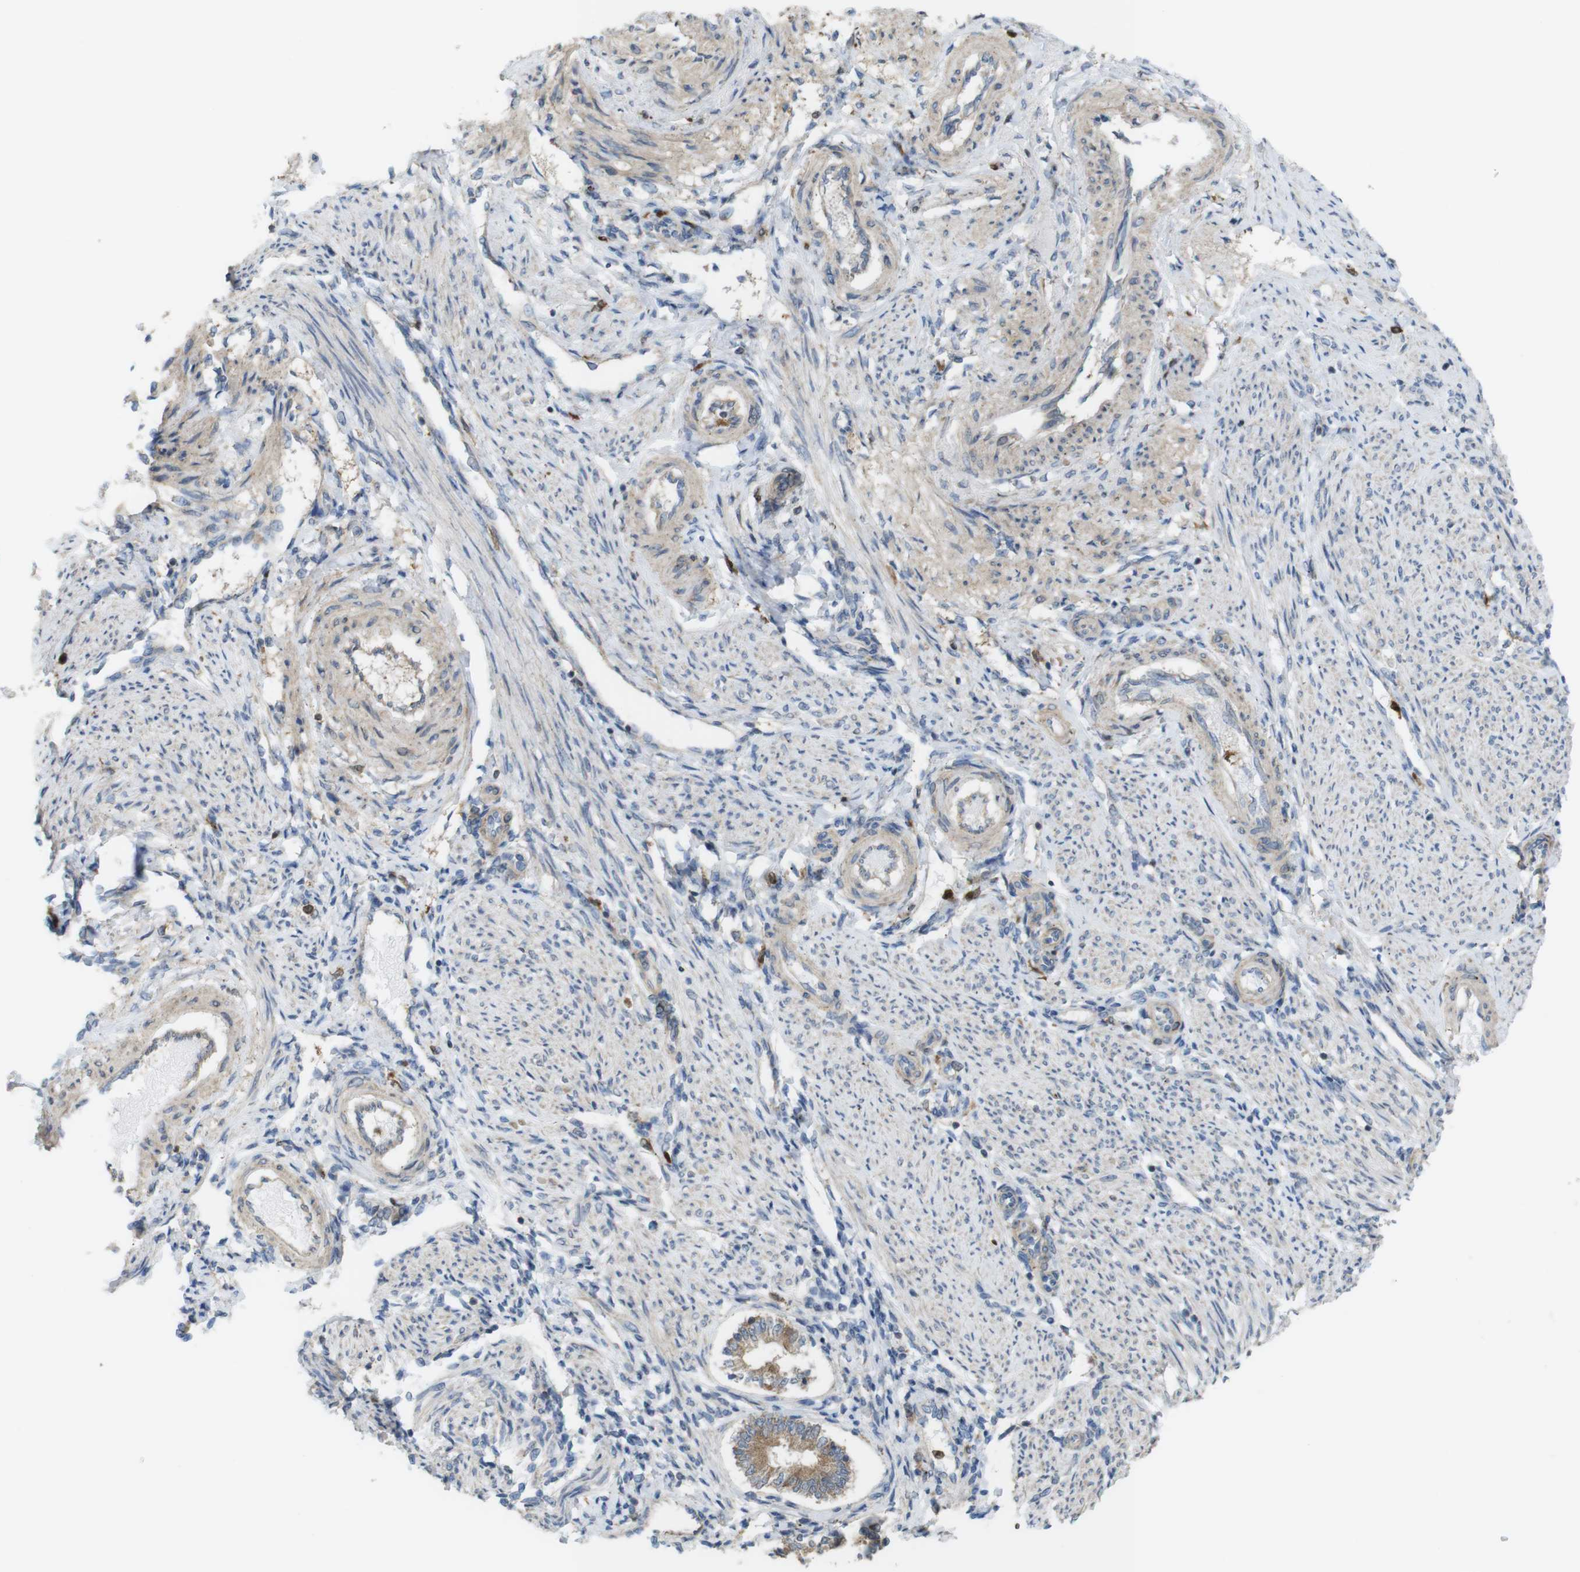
{"staining": {"intensity": "negative", "quantity": "none", "location": "none"}, "tissue": "endometrium", "cell_type": "Cells in endometrial stroma", "image_type": "normal", "snomed": [{"axis": "morphology", "description": "Normal tissue, NOS"}, {"axis": "topography", "description": "Endometrium"}], "caption": "Immunohistochemistry (IHC) of benign human endometrium exhibits no positivity in cells in endometrial stroma.", "gene": "PRKCD", "patient": {"sex": "female", "age": 42}}